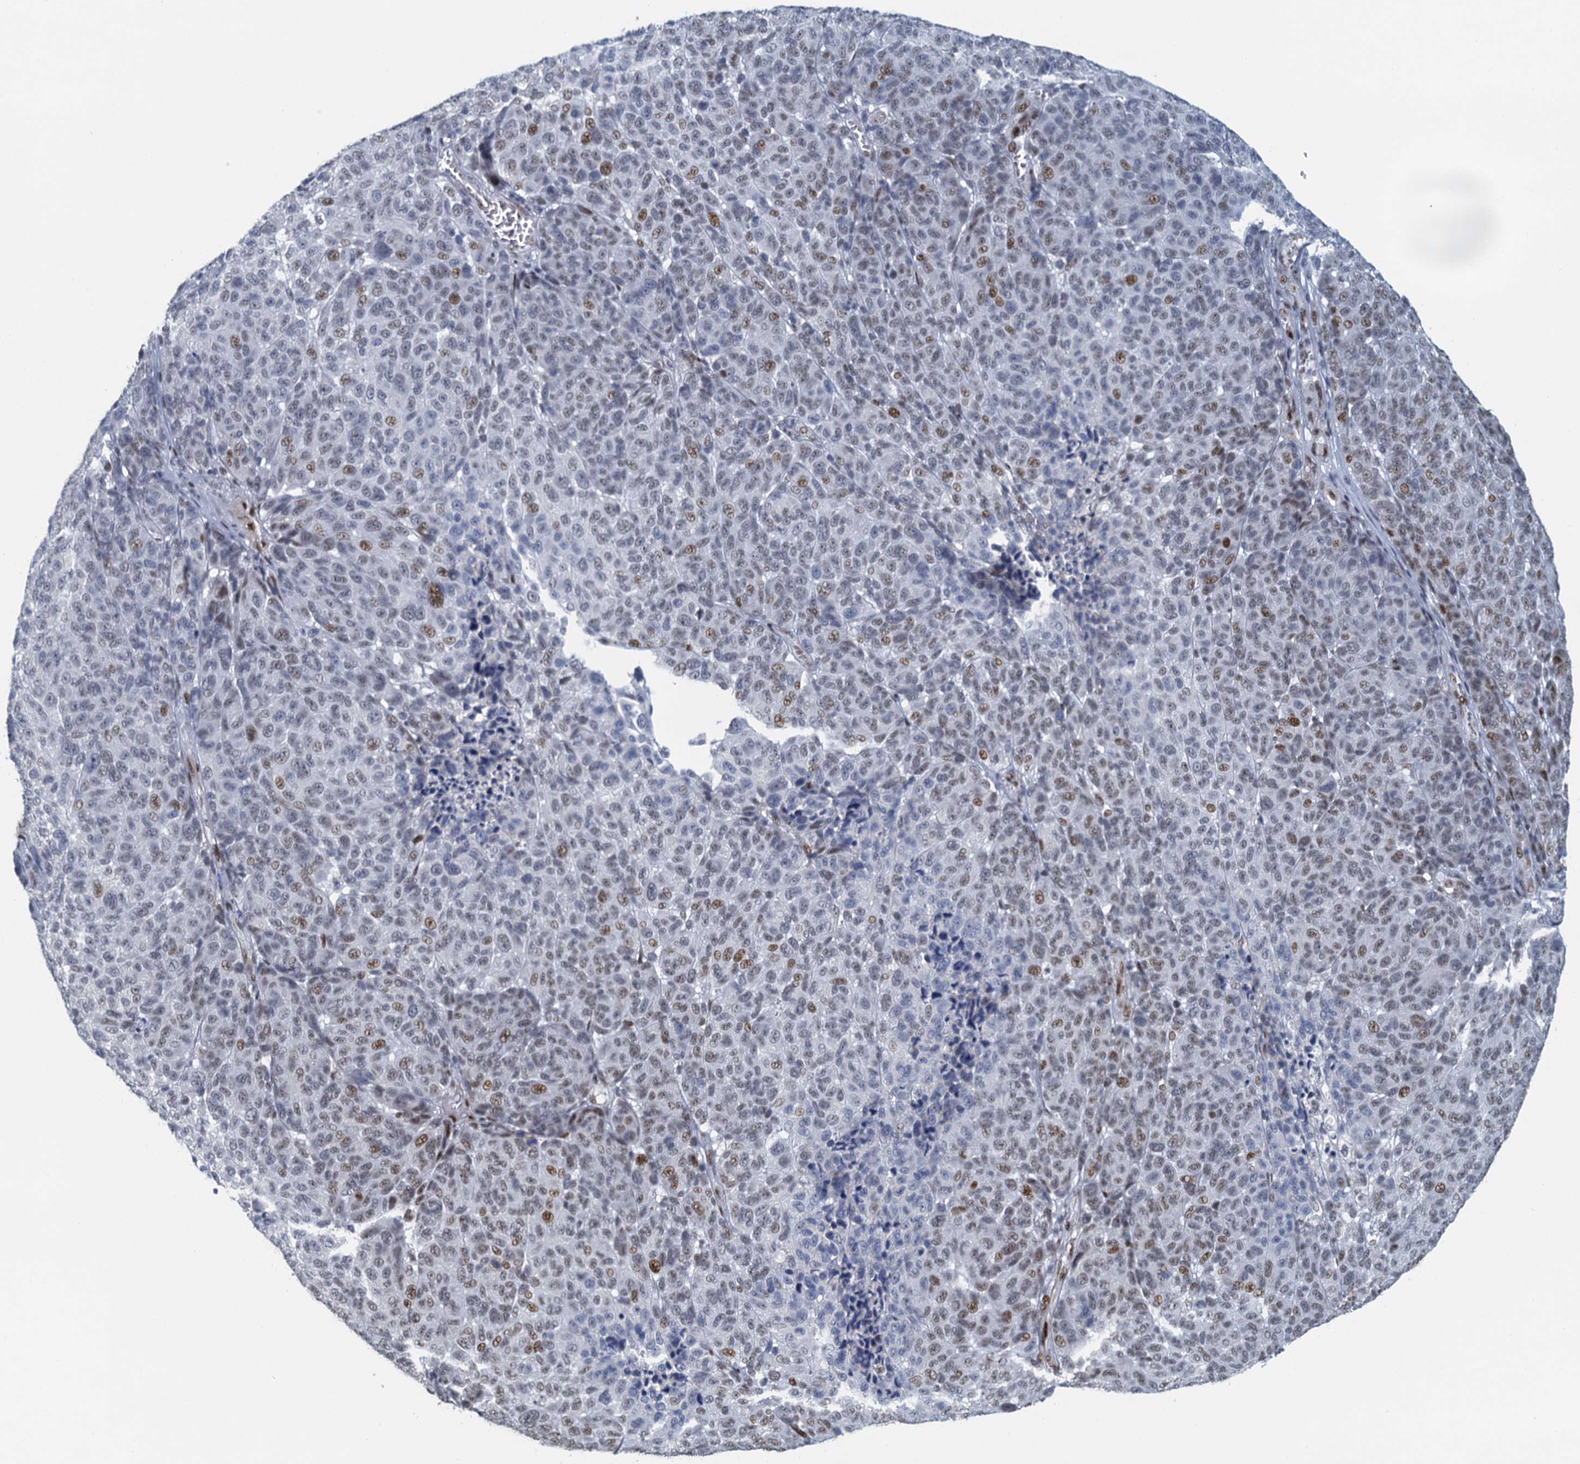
{"staining": {"intensity": "strong", "quantity": "25%-75%", "location": "nuclear"}, "tissue": "melanoma", "cell_type": "Tumor cells", "image_type": "cancer", "snomed": [{"axis": "morphology", "description": "Malignant melanoma, NOS"}, {"axis": "topography", "description": "Skin"}], "caption": "Protein expression by immunohistochemistry (IHC) reveals strong nuclear staining in approximately 25%-75% of tumor cells in malignant melanoma.", "gene": "TTLL9", "patient": {"sex": "male", "age": 49}}